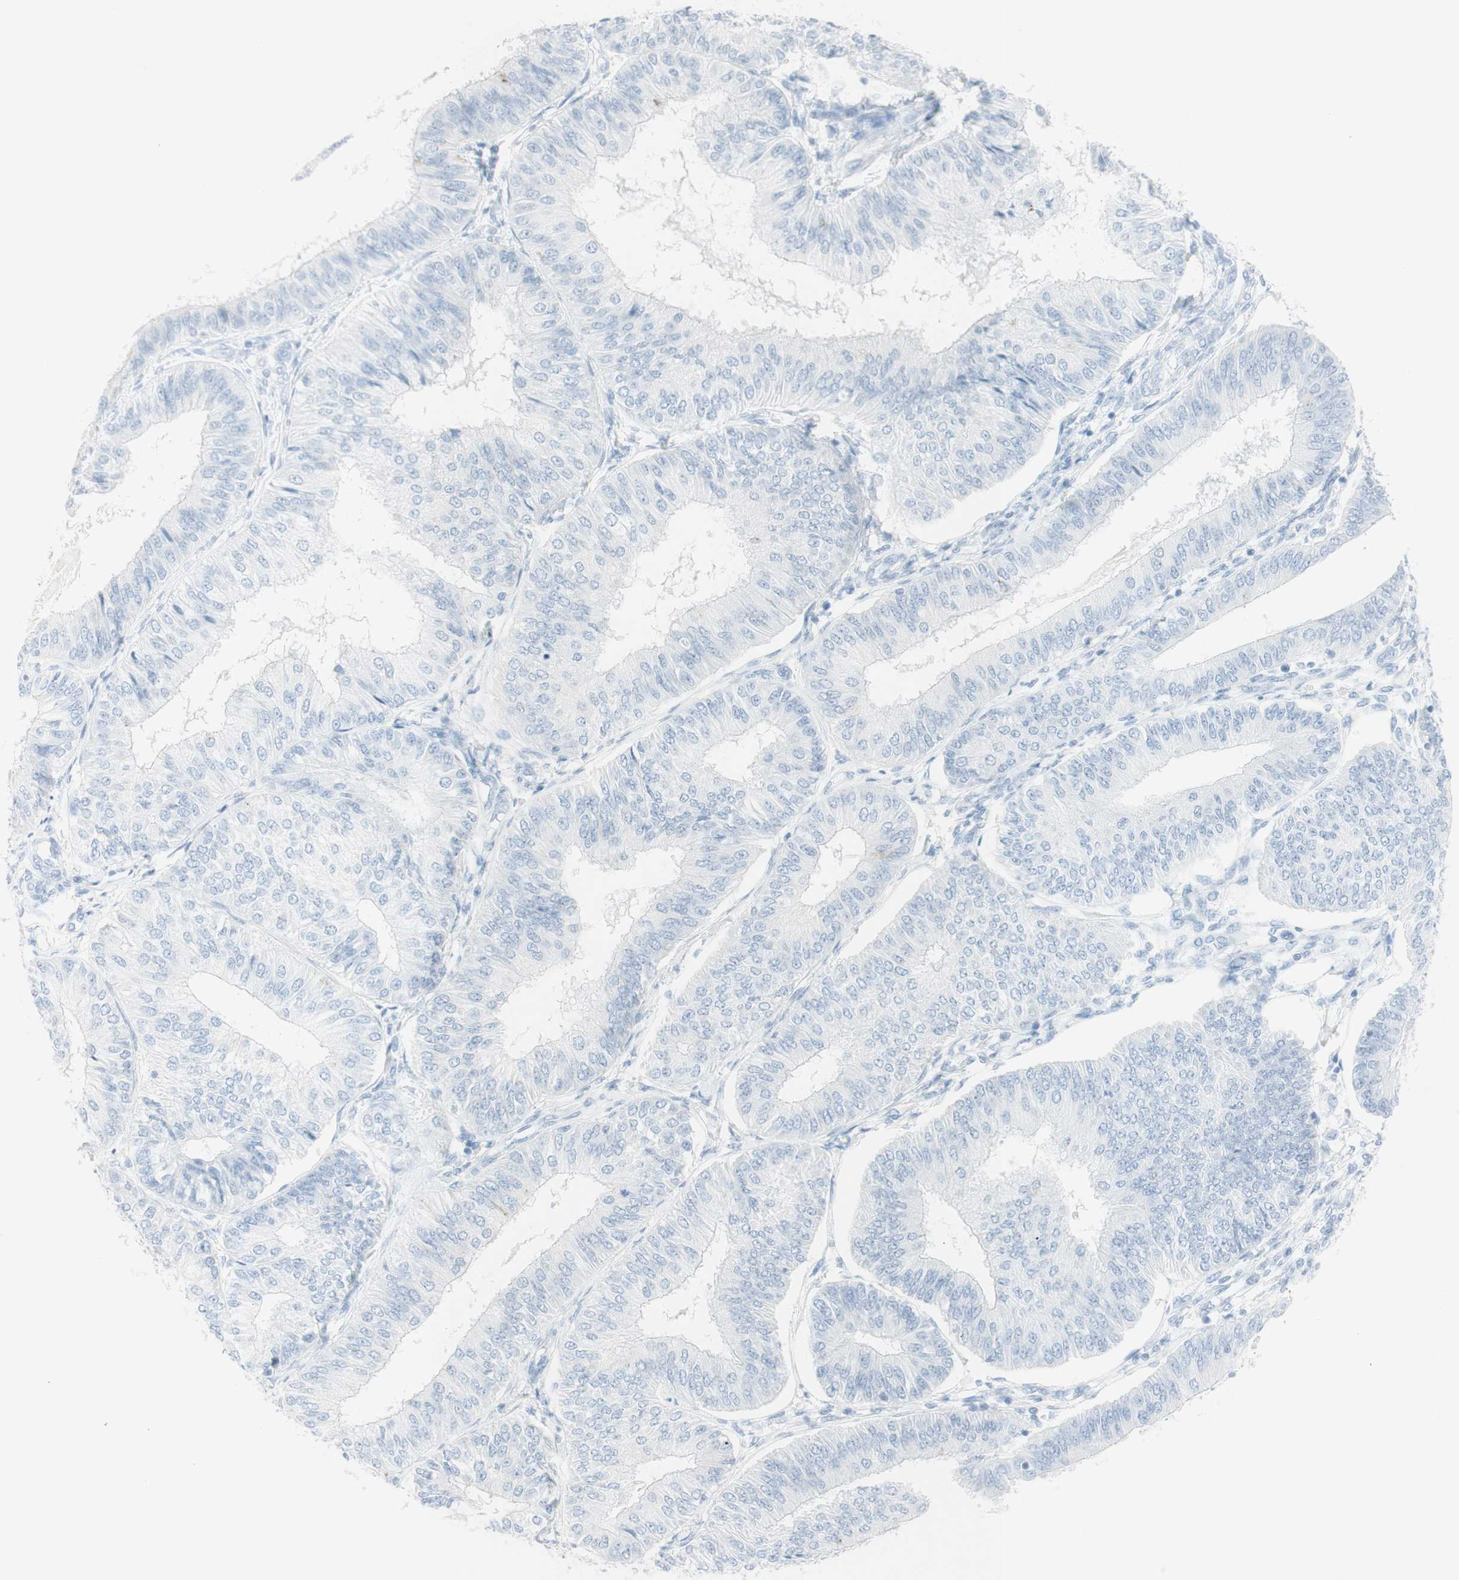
{"staining": {"intensity": "negative", "quantity": "none", "location": "none"}, "tissue": "endometrial cancer", "cell_type": "Tumor cells", "image_type": "cancer", "snomed": [{"axis": "morphology", "description": "Adenocarcinoma, NOS"}, {"axis": "topography", "description": "Endometrium"}], "caption": "Immunohistochemistry (IHC) histopathology image of adenocarcinoma (endometrial) stained for a protein (brown), which shows no staining in tumor cells.", "gene": "NAPSA", "patient": {"sex": "female", "age": 58}}